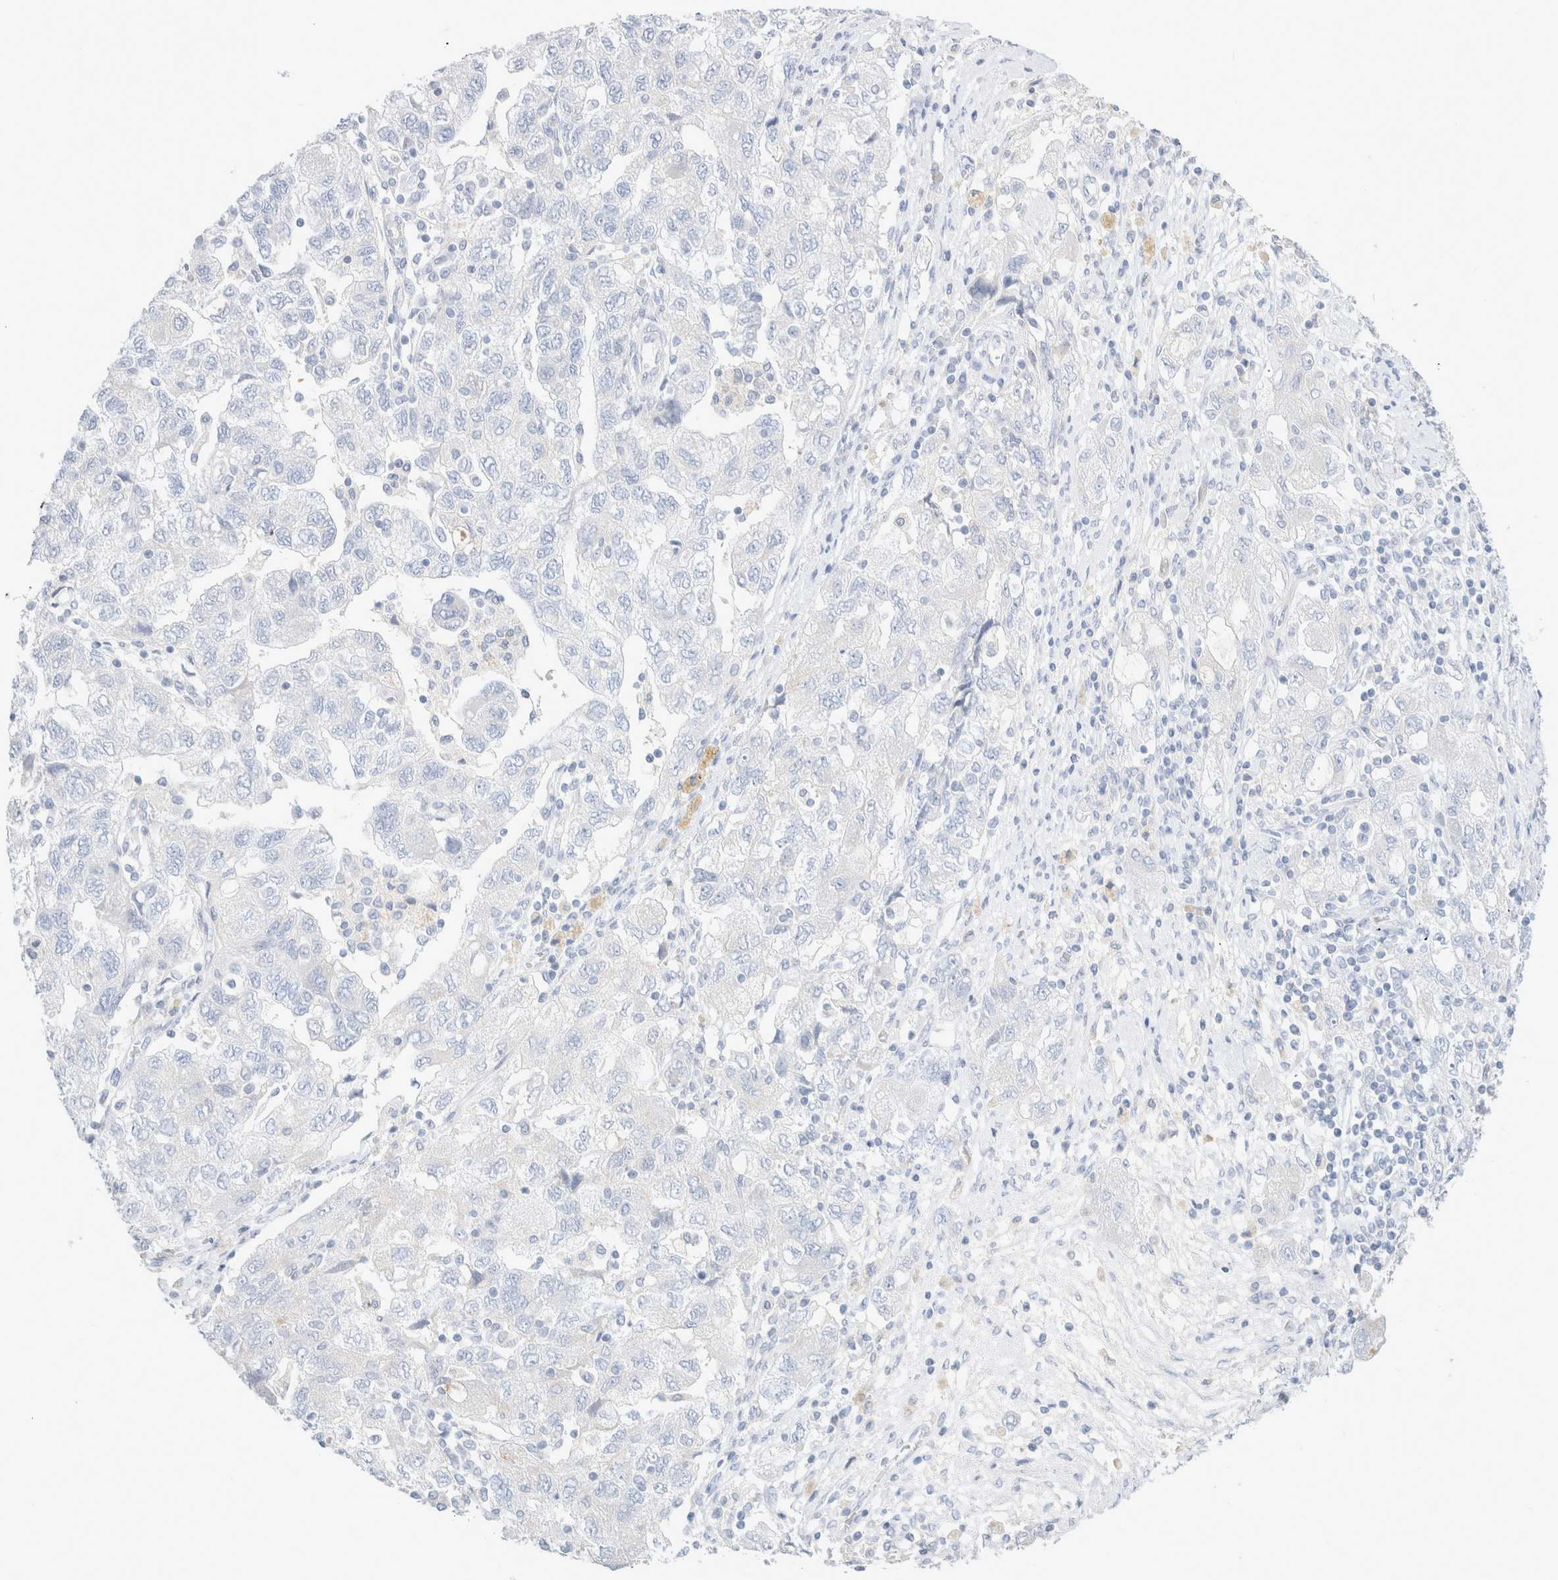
{"staining": {"intensity": "negative", "quantity": "none", "location": "none"}, "tissue": "ovarian cancer", "cell_type": "Tumor cells", "image_type": "cancer", "snomed": [{"axis": "morphology", "description": "Carcinoma, NOS"}, {"axis": "morphology", "description": "Cystadenocarcinoma, serous, NOS"}, {"axis": "topography", "description": "Ovary"}], "caption": "A high-resolution image shows IHC staining of serous cystadenocarcinoma (ovarian), which exhibits no significant positivity in tumor cells.", "gene": "CPQ", "patient": {"sex": "female", "age": 69}}